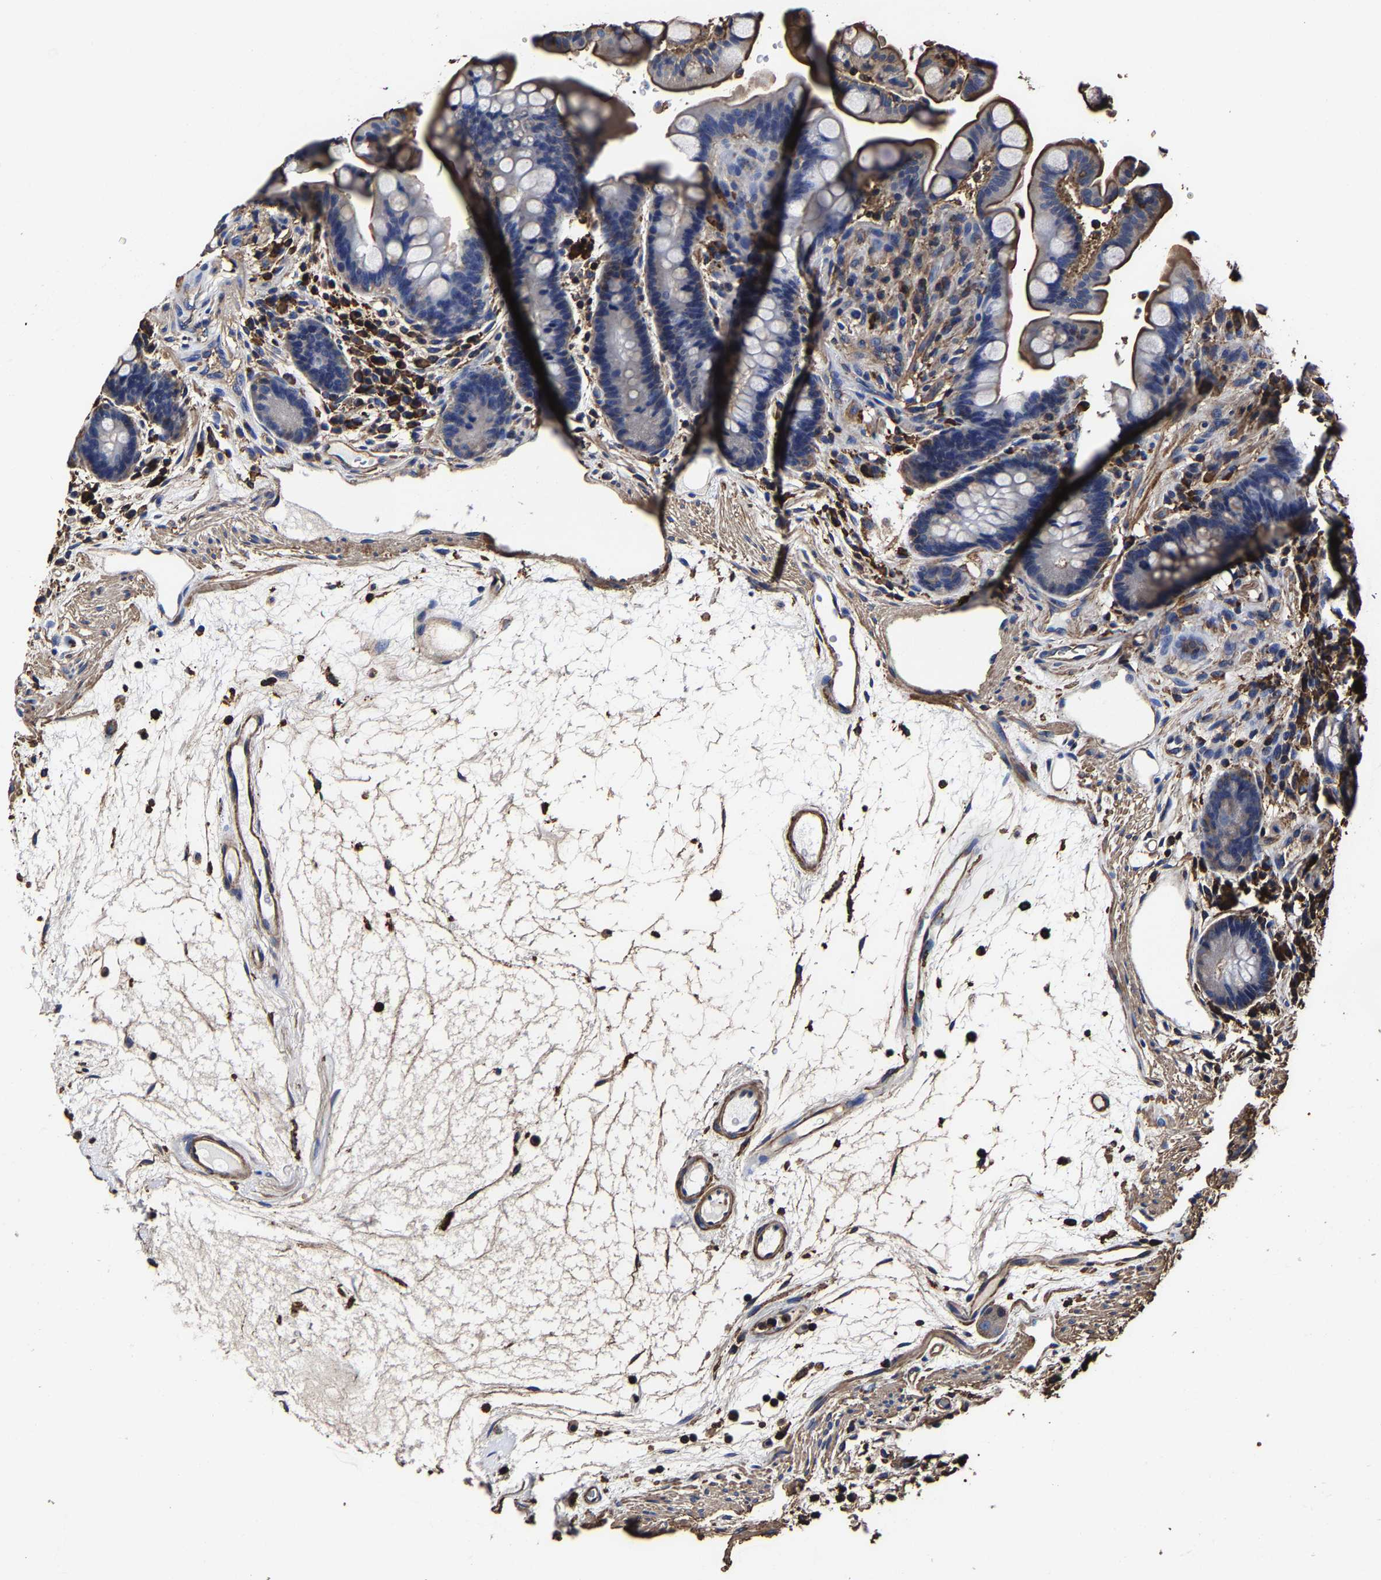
{"staining": {"intensity": "strong", "quantity": "25%-75%", "location": "cytoplasmic/membranous"}, "tissue": "colon", "cell_type": "Endothelial cells", "image_type": "normal", "snomed": [{"axis": "morphology", "description": "Normal tissue, NOS"}, {"axis": "topography", "description": "Colon"}], "caption": "Benign colon was stained to show a protein in brown. There is high levels of strong cytoplasmic/membranous staining in approximately 25%-75% of endothelial cells.", "gene": "SSH3", "patient": {"sex": "male", "age": 73}}